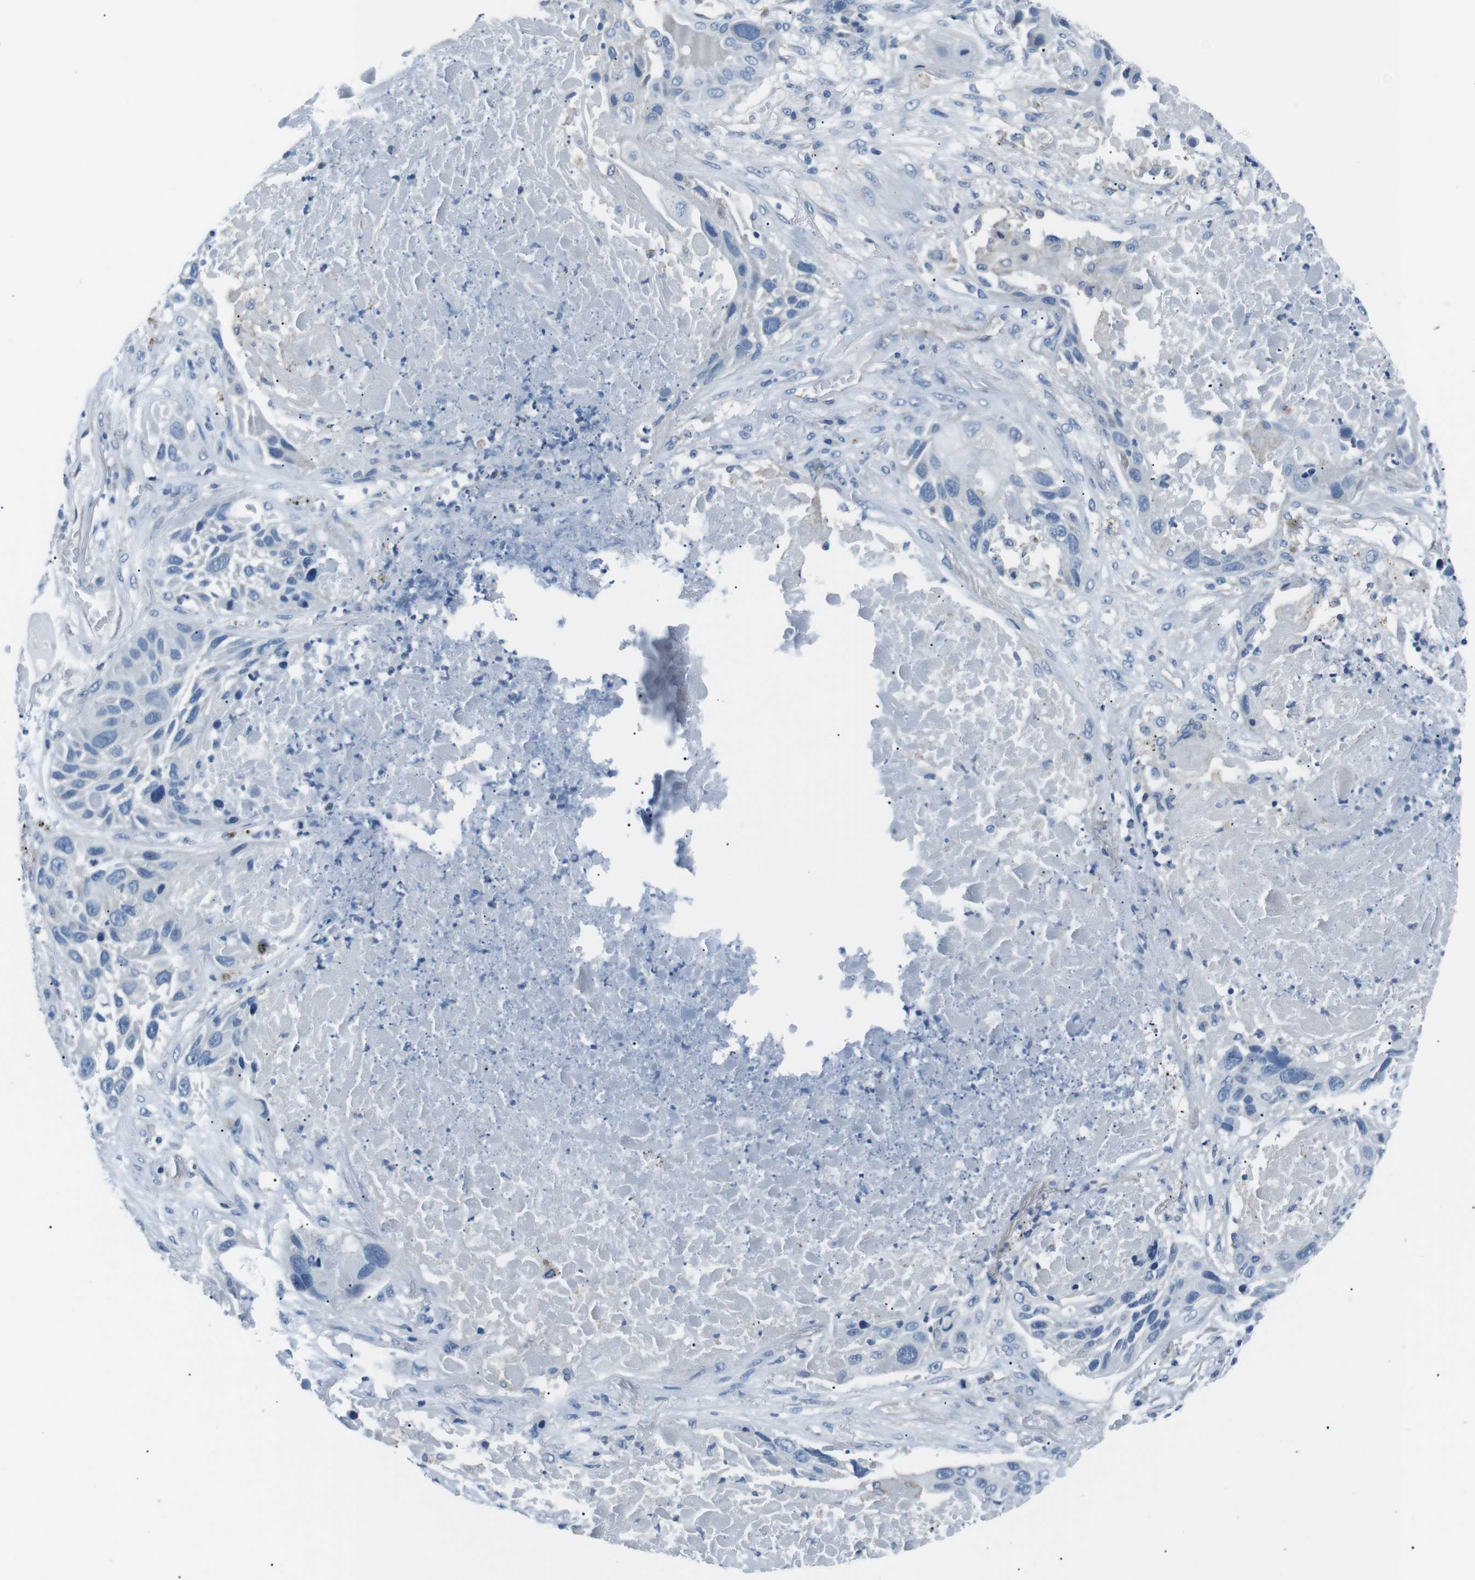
{"staining": {"intensity": "negative", "quantity": "none", "location": "none"}, "tissue": "lung cancer", "cell_type": "Tumor cells", "image_type": "cancer", "snomed": [{"axis": "morphology", "description": "Squamous cell carcinoma, NOS"}, {"axis": "topography", "description": "Lung"}], "caption": "Squamous cell carcinoma (lung) was stained to show a protein in brown. There is no significant expression in tumor cells.", "gene": "CSF2RA", "patient": {"sex": "male", "age": 57}}